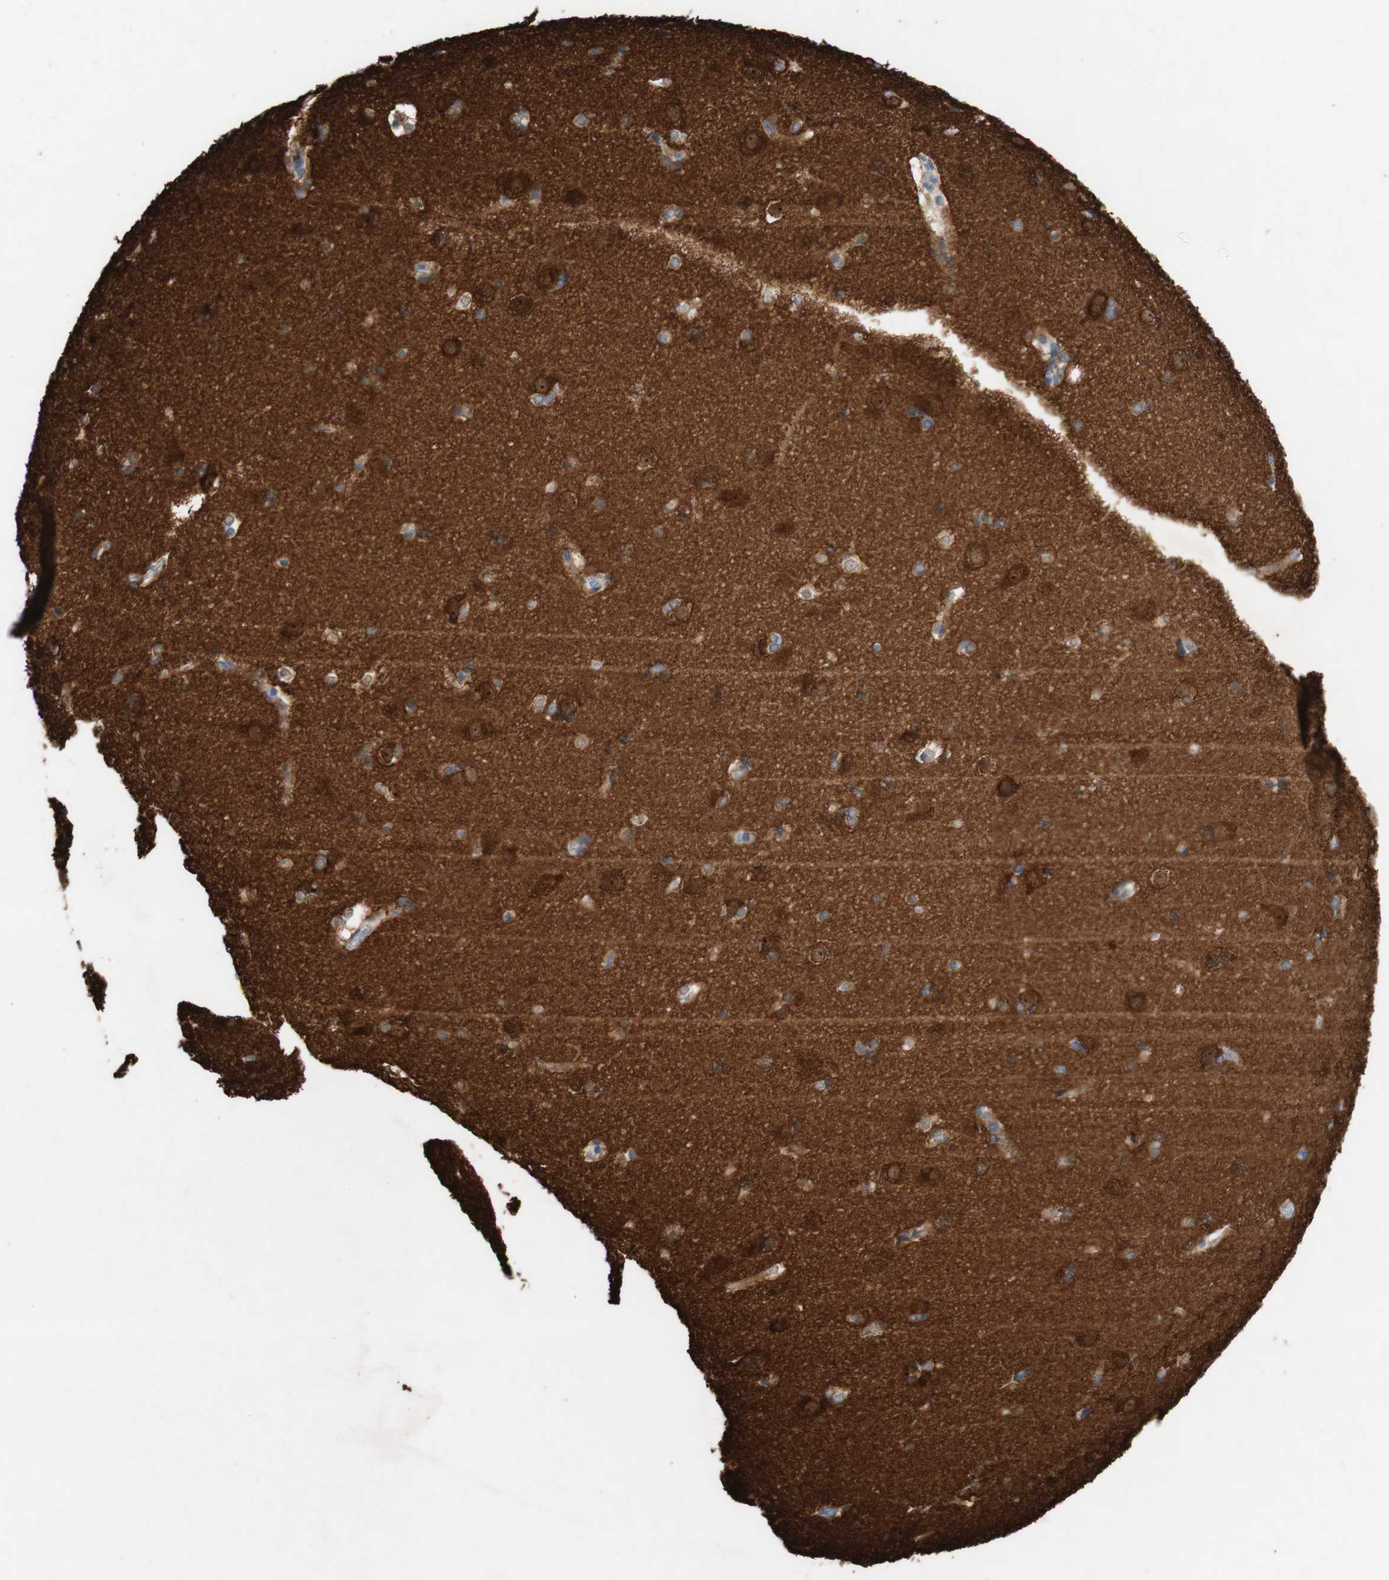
{"staining": {"intensity": "negative", "quantity": "none", "location": "none"}, "tissue": "caudate", "cell_type": "Glial cells", "image_type": "normal", "snomed": [{"axis": "morphology", "description": "Normal tissue, NOS"}, {"axis": "topography", "description": "Lateral ventricle wall"}], "caption": "Photomicrograph shows no protein staining in glial cells of normal caudate.", "gene": "PACSIN1", "patient": {"sex": "female", "age": 19}}